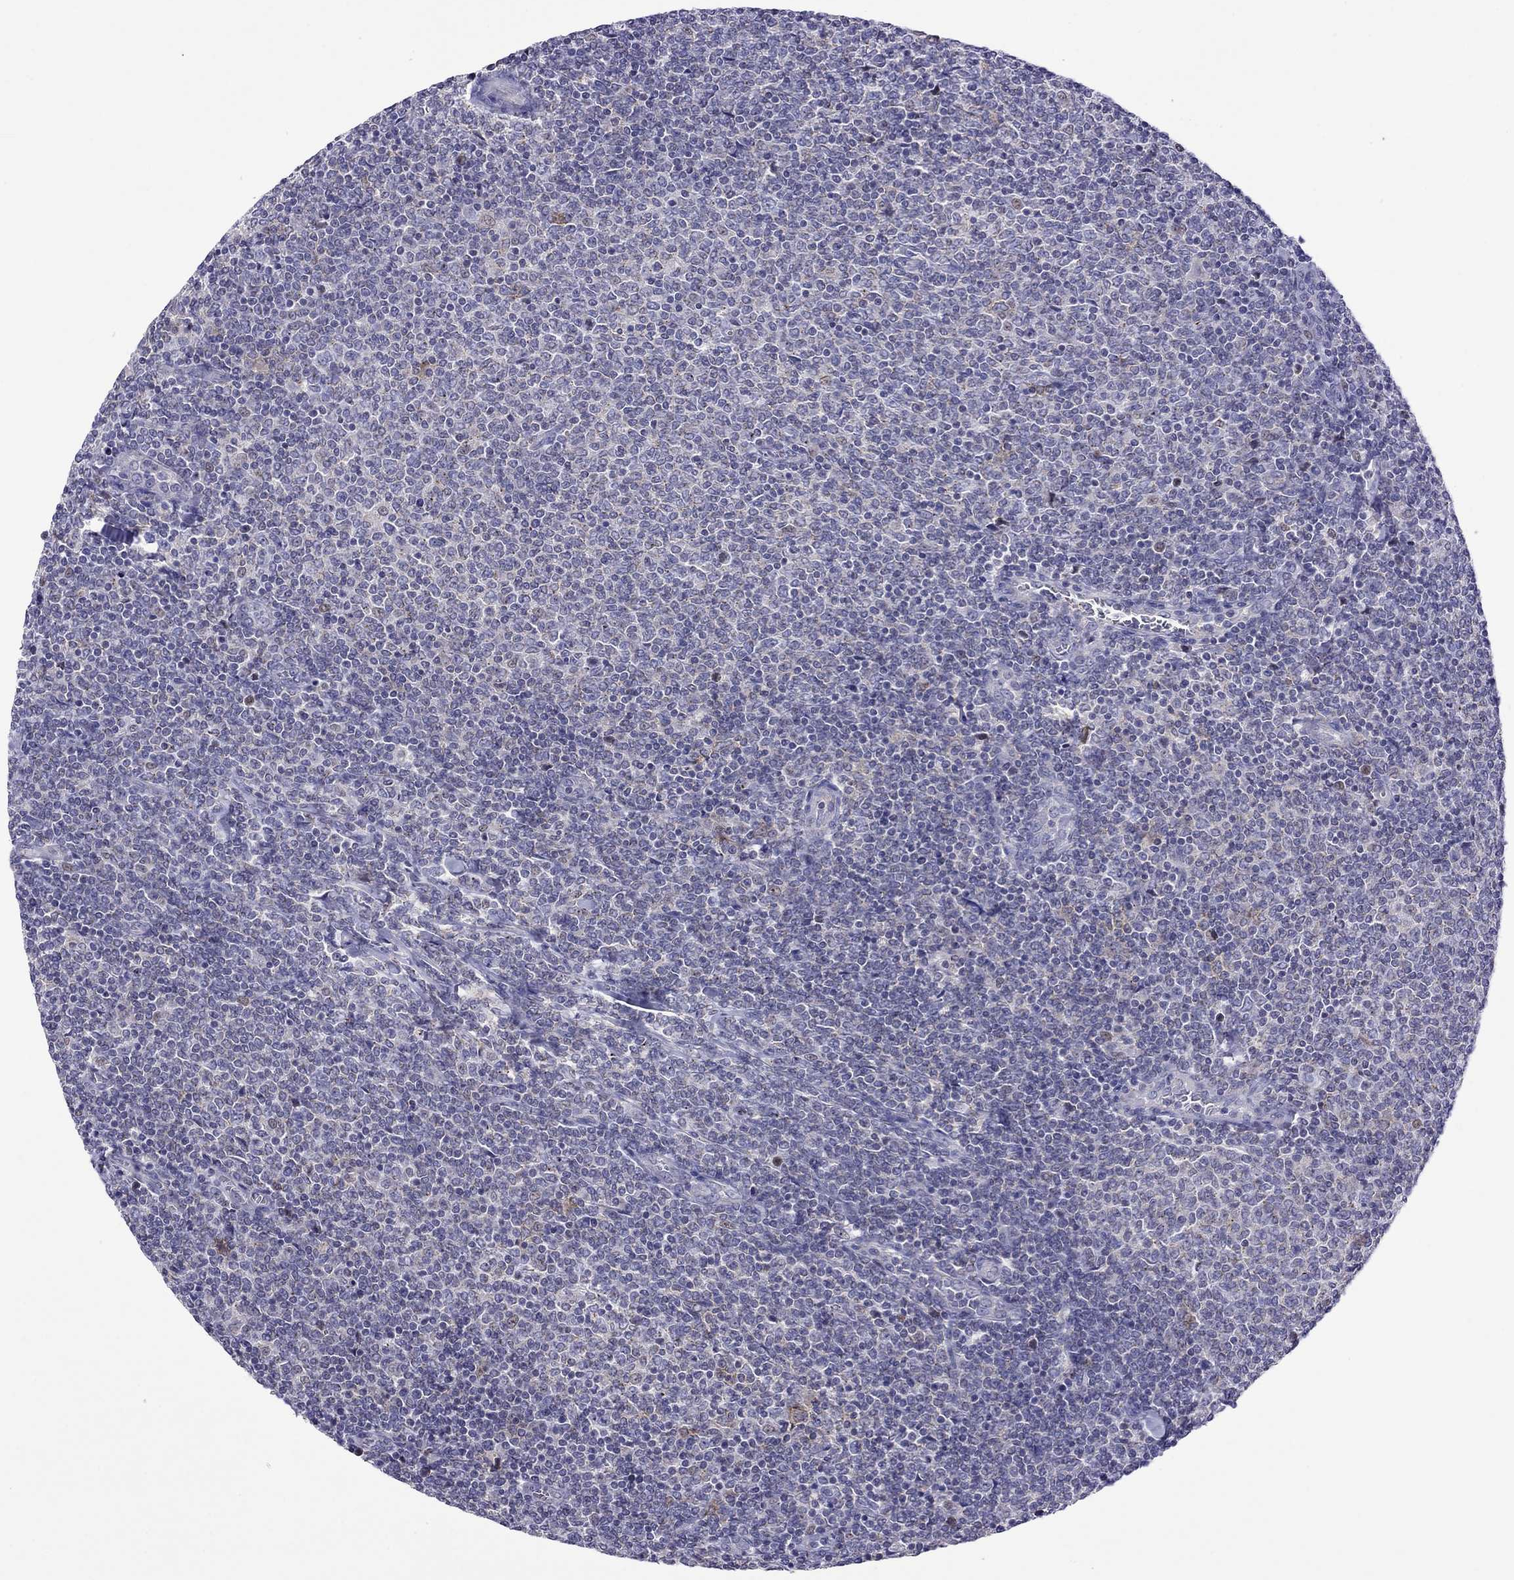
{"staining": {"intensity": "negative", "quantity": "none", "location": "none"}, "tissue": "lymphoma", "cell_type": "Tumor cells", "image_type": "cancer", "snomed": [{"axis": "morphology", "description": "Malignant lymphoma, non-Hodgkin's type, Low grade"}, {"axis": "topography", "description": "Lymph node"}], "caption": "Tumor cells are negative for brown protein staining in low-grade malignant lymphoma, non-Hodgkin's type.", "gene": "MPZ", "patient": {"sex": "male", "age": 52}}